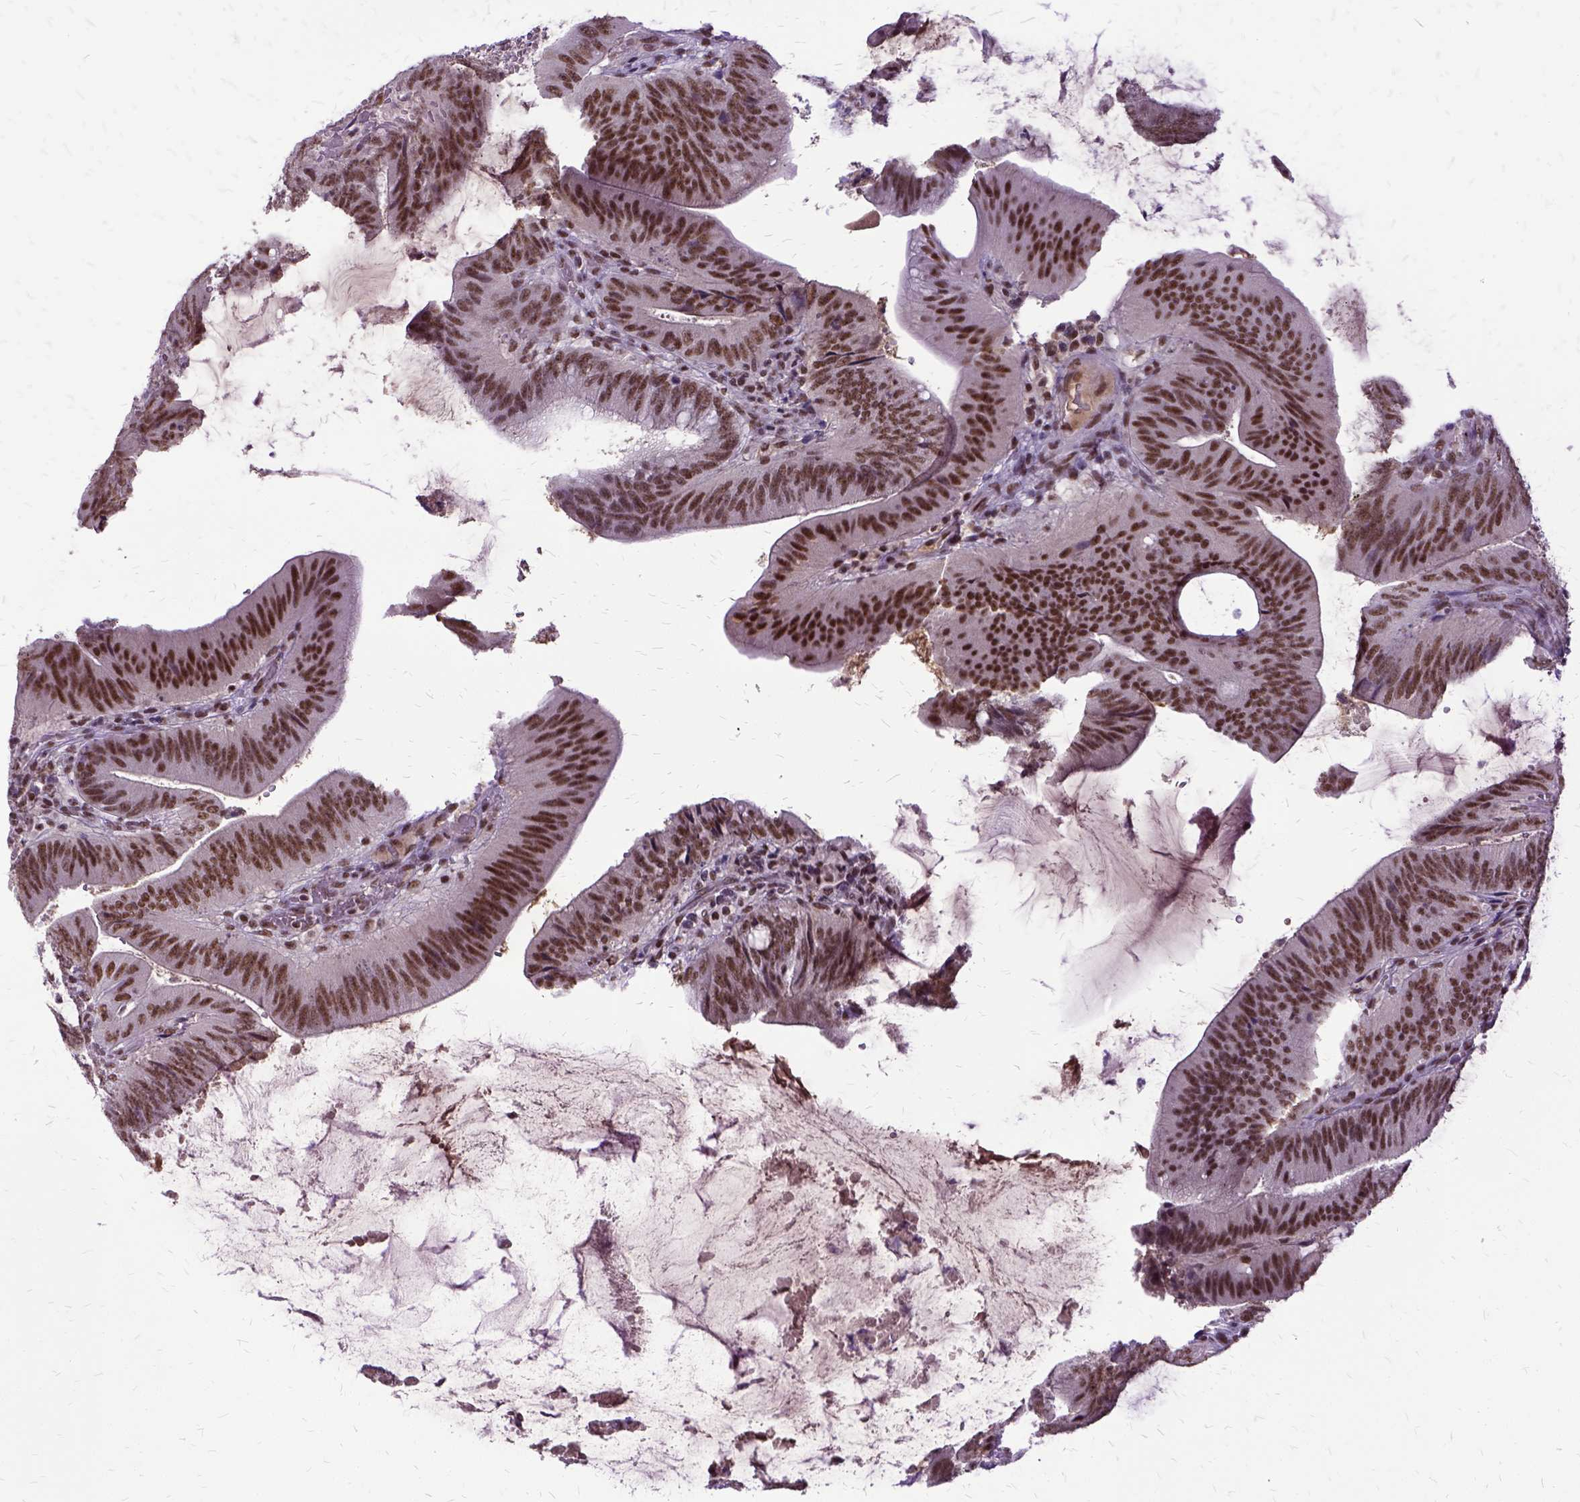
{"staining": {"intensity": "moderate", "quantity": ">75%", "location": "nuclear"}, "tissue": "colorectal cancer", "cell_type": "Tumor cells", "image_type": "cancer", "snomed": [{"axis": "morphology", "description": "Adenocarcinoma, NOS"}, {"axis": "topography", "description": "Colon"}], "caption": "Adenocarcinoma (colorectal) stained with immunohistochemistry displays moderate nuclear expression in approximately >75% of tumor cells.", "gene": "SETD1A", "patient": {"sex": "female", "age": 43}}